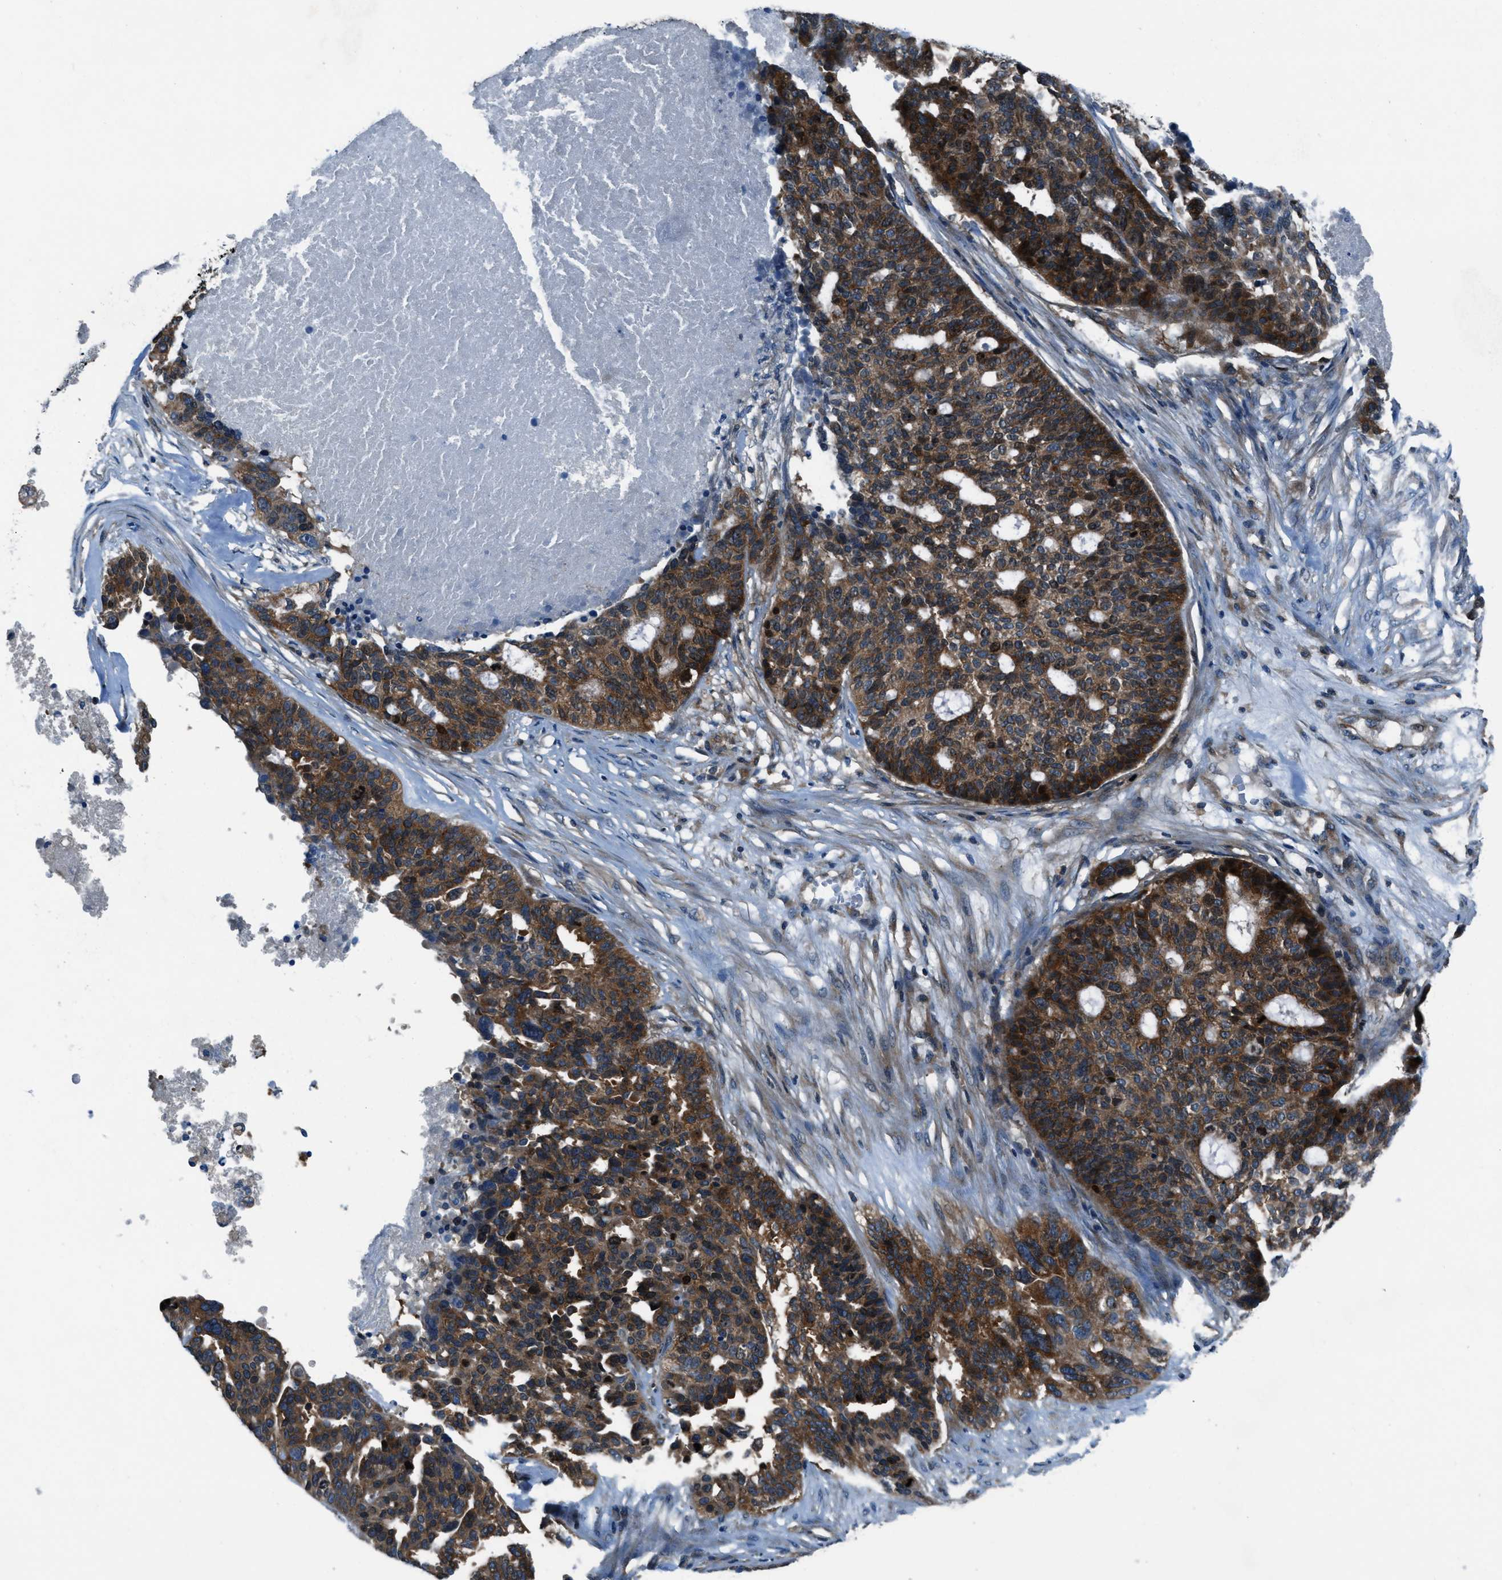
{"staining": {"intensity": "strong", "quantity": ">75%", "location": "cytoplasmic/membranous"}, "tissue": "ovarian cancer", "cell_type": "Tumor cells", "image_type": "cancer", "snomed": [{"axis": "morphology", "description": "Cystadenocarcinoma, serous, NOS"}, {"axis": "topography", "description": "Ovary"}], "caption": "Human ovarian serous cystadenocarcinoma stained with a brown dye displays strong cytoplasmic/membranous positive positivity in approximately >75% of tumor cells.", "gene": "ARFGAP2", "patient": {"sex": "female", "age": 59}}